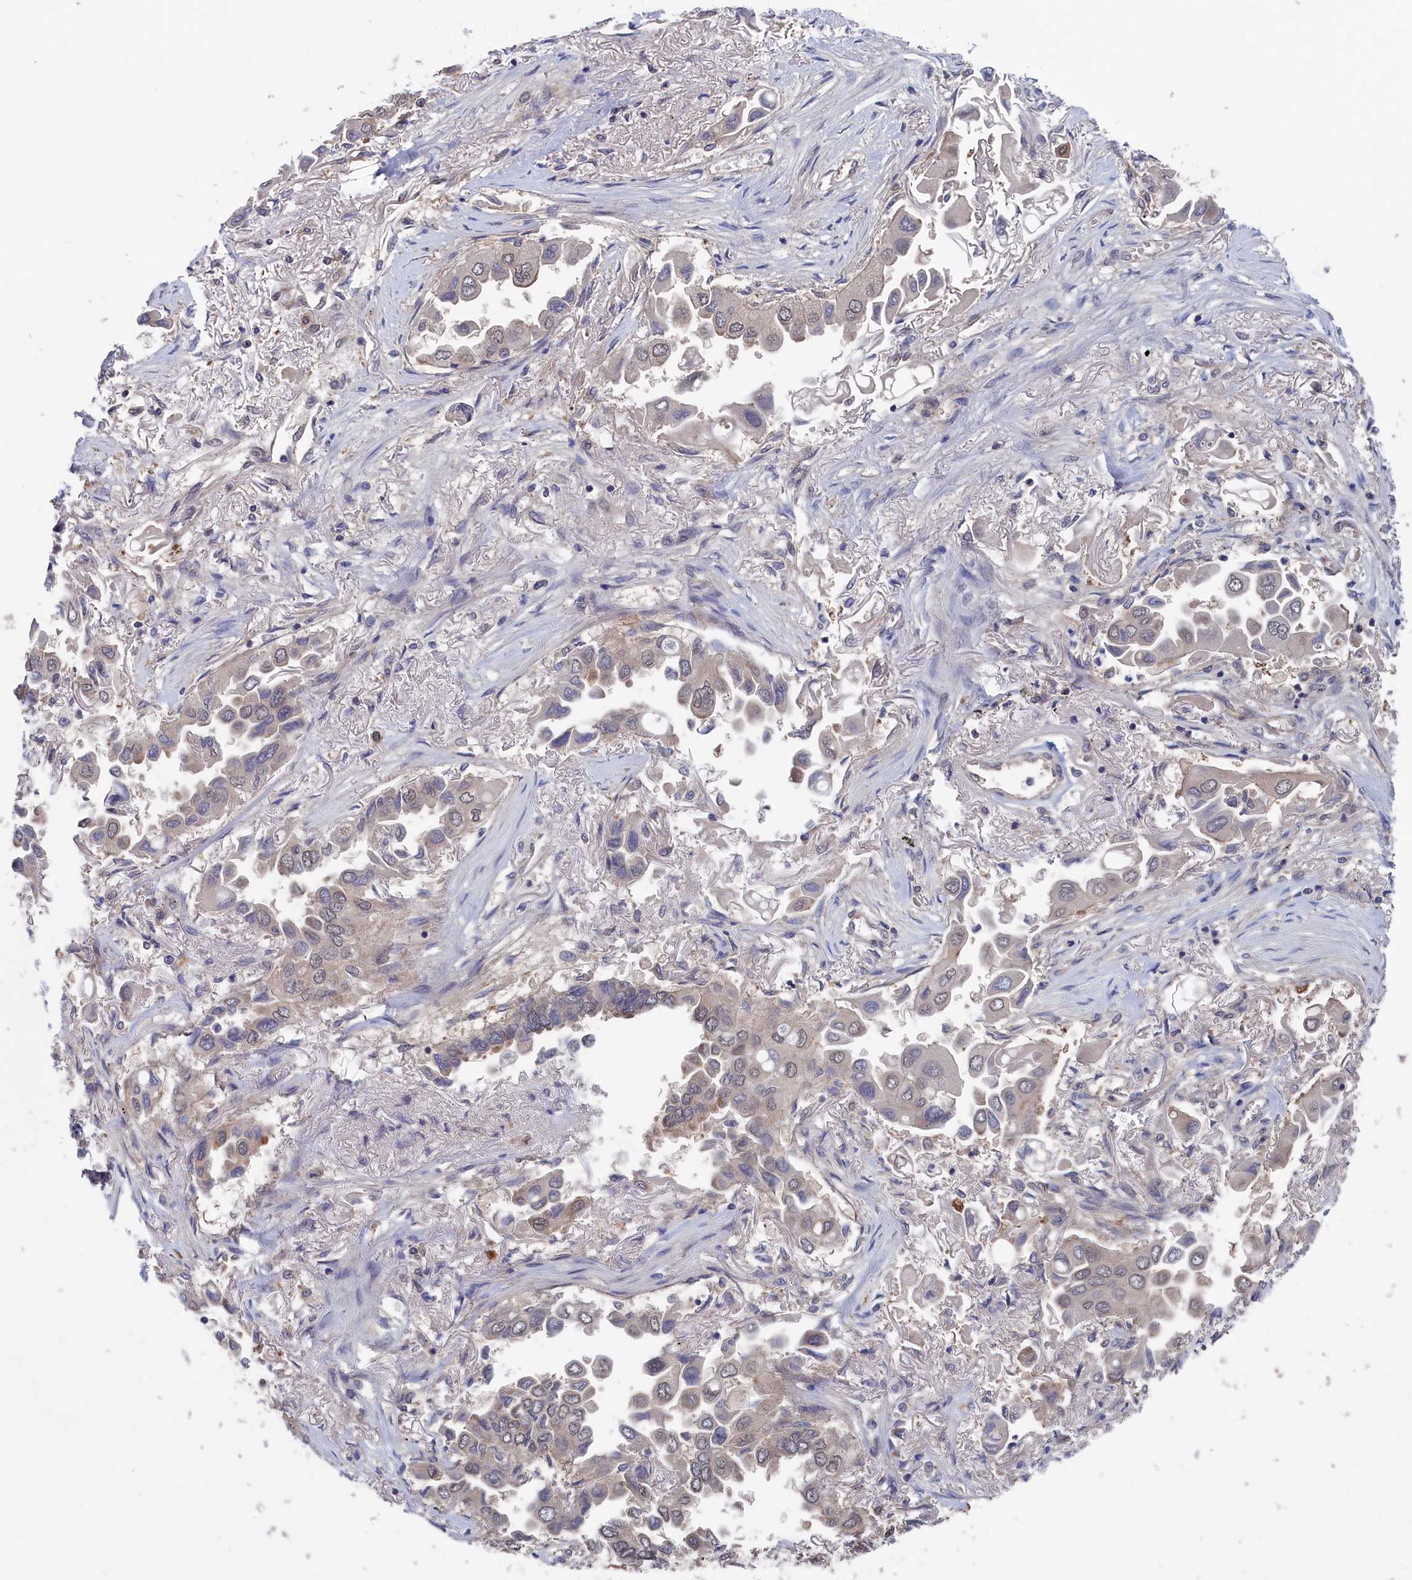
{"staining": {"intensity": "weak", "quantity": "25%-75%", "location": "cytoplasmic/membranous"}, "tissue": "lung cancer", "cell_type": "Tumor cells", "image_type": "cancer", "snomed": [{"axis": "morphology", "description": "Adenocarcinoma, NOS"}, {"axis": "topography", "description": "Lung"}], "caption": "Brown immunohistochemical staining in human lung adenocarcinoma shows weak cytoplasmic/membranous staining in about 25%-75% of tumor cells.", "gene": "NUTF2", "patient": {"sex": "female", "age": 76}}